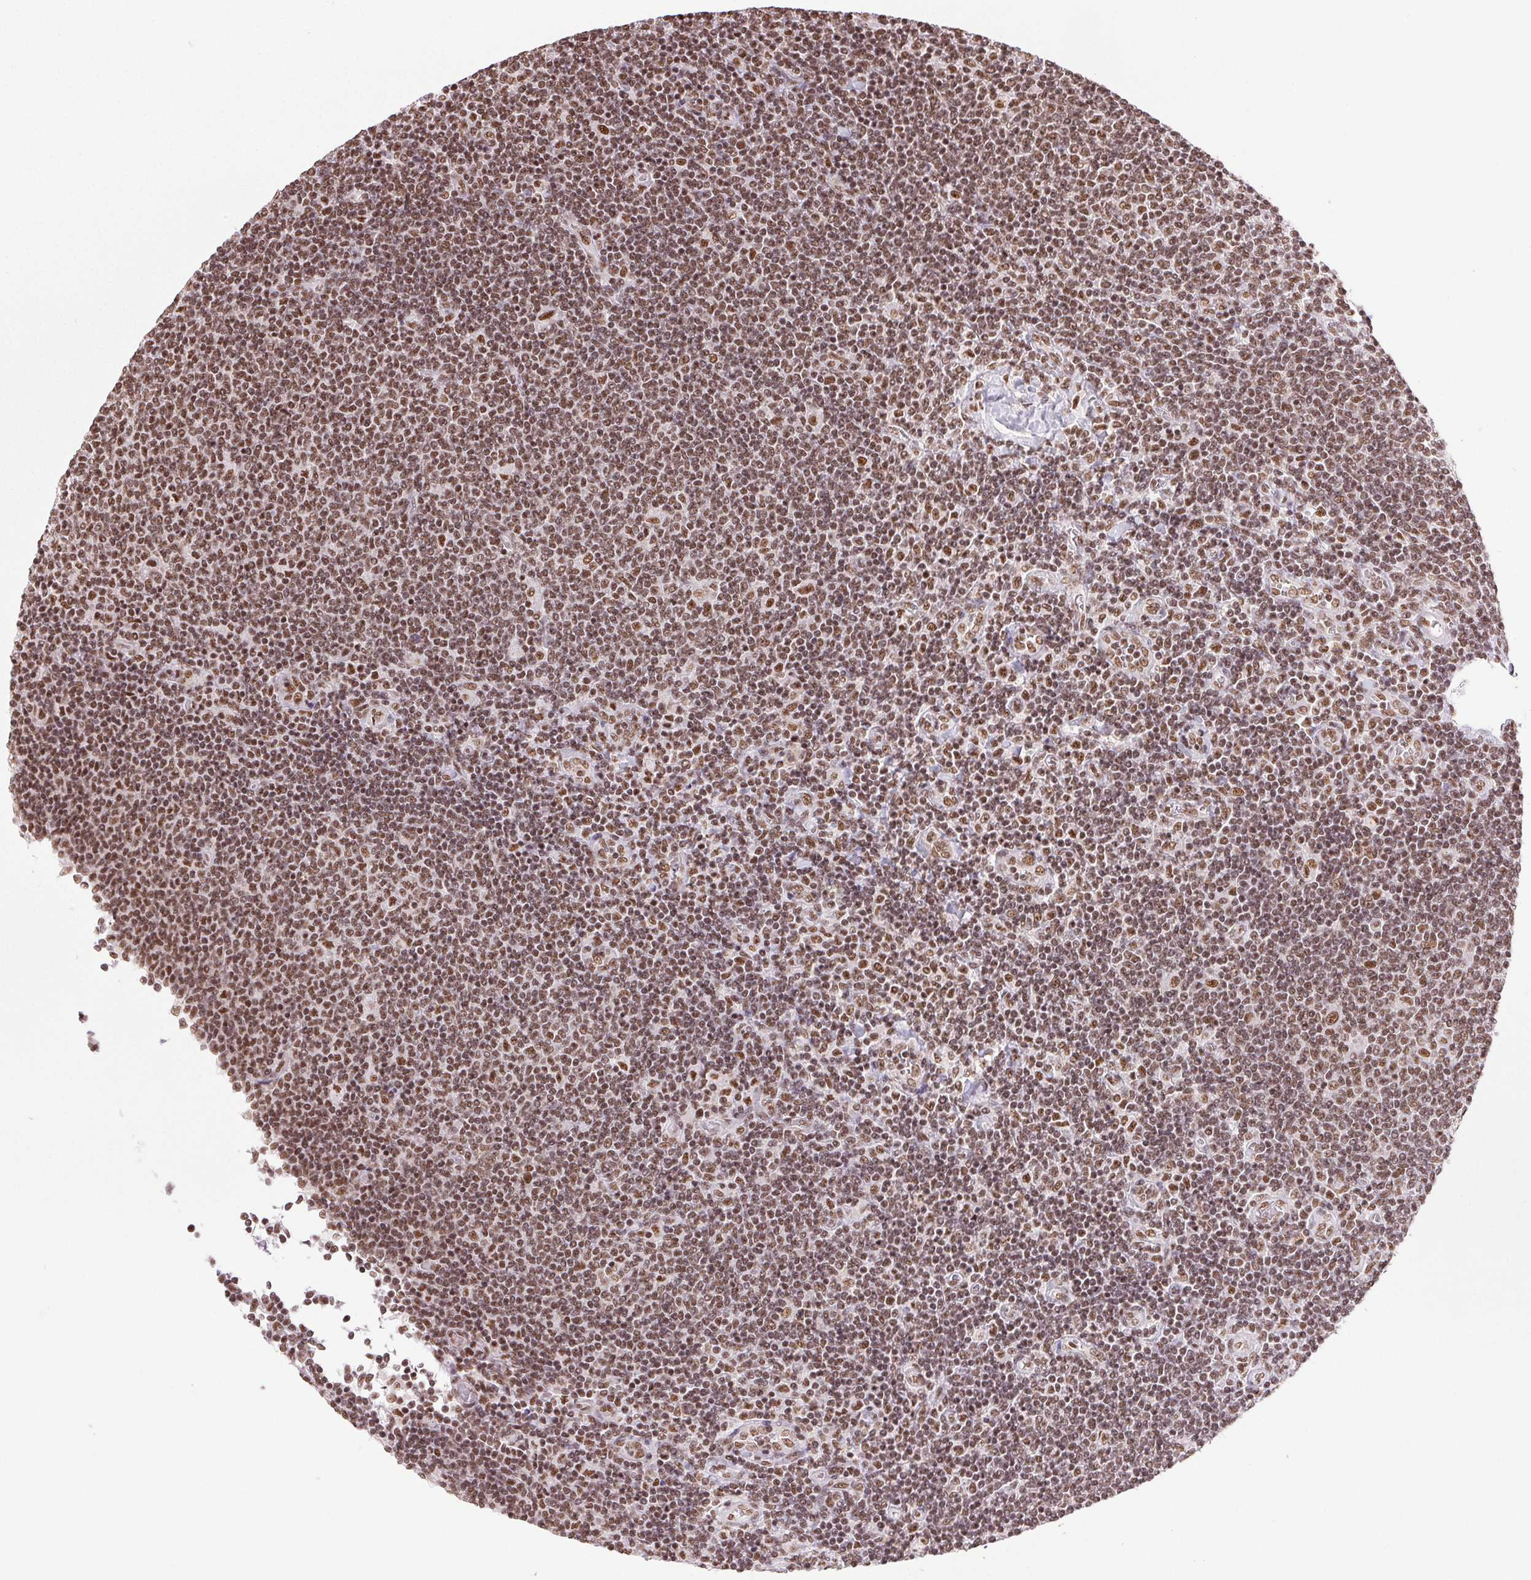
{"staining": {"intensity": "moderate", "quantity": ">75%", "location": "nuclear"}, "tissue": "lymphoma", "cell_type": "Tumor cells", "image_type": "cancer", "snomed": [{"axis": "morphology", "description": "Malignant lymphoma, non-Hodgkin's type, Low grade"}, {"axis": "topography", "description": "Lymph node"}], "caption": "The micrograph reveals immunohistochemical staining of malignant lymphoma, non-Hodgkin's type (low-grade). There is moderate nuclear positivity is seen in about >75% of tumor cells.", "gene": "IK", "patient": {"sex": "male", "age": 52}}